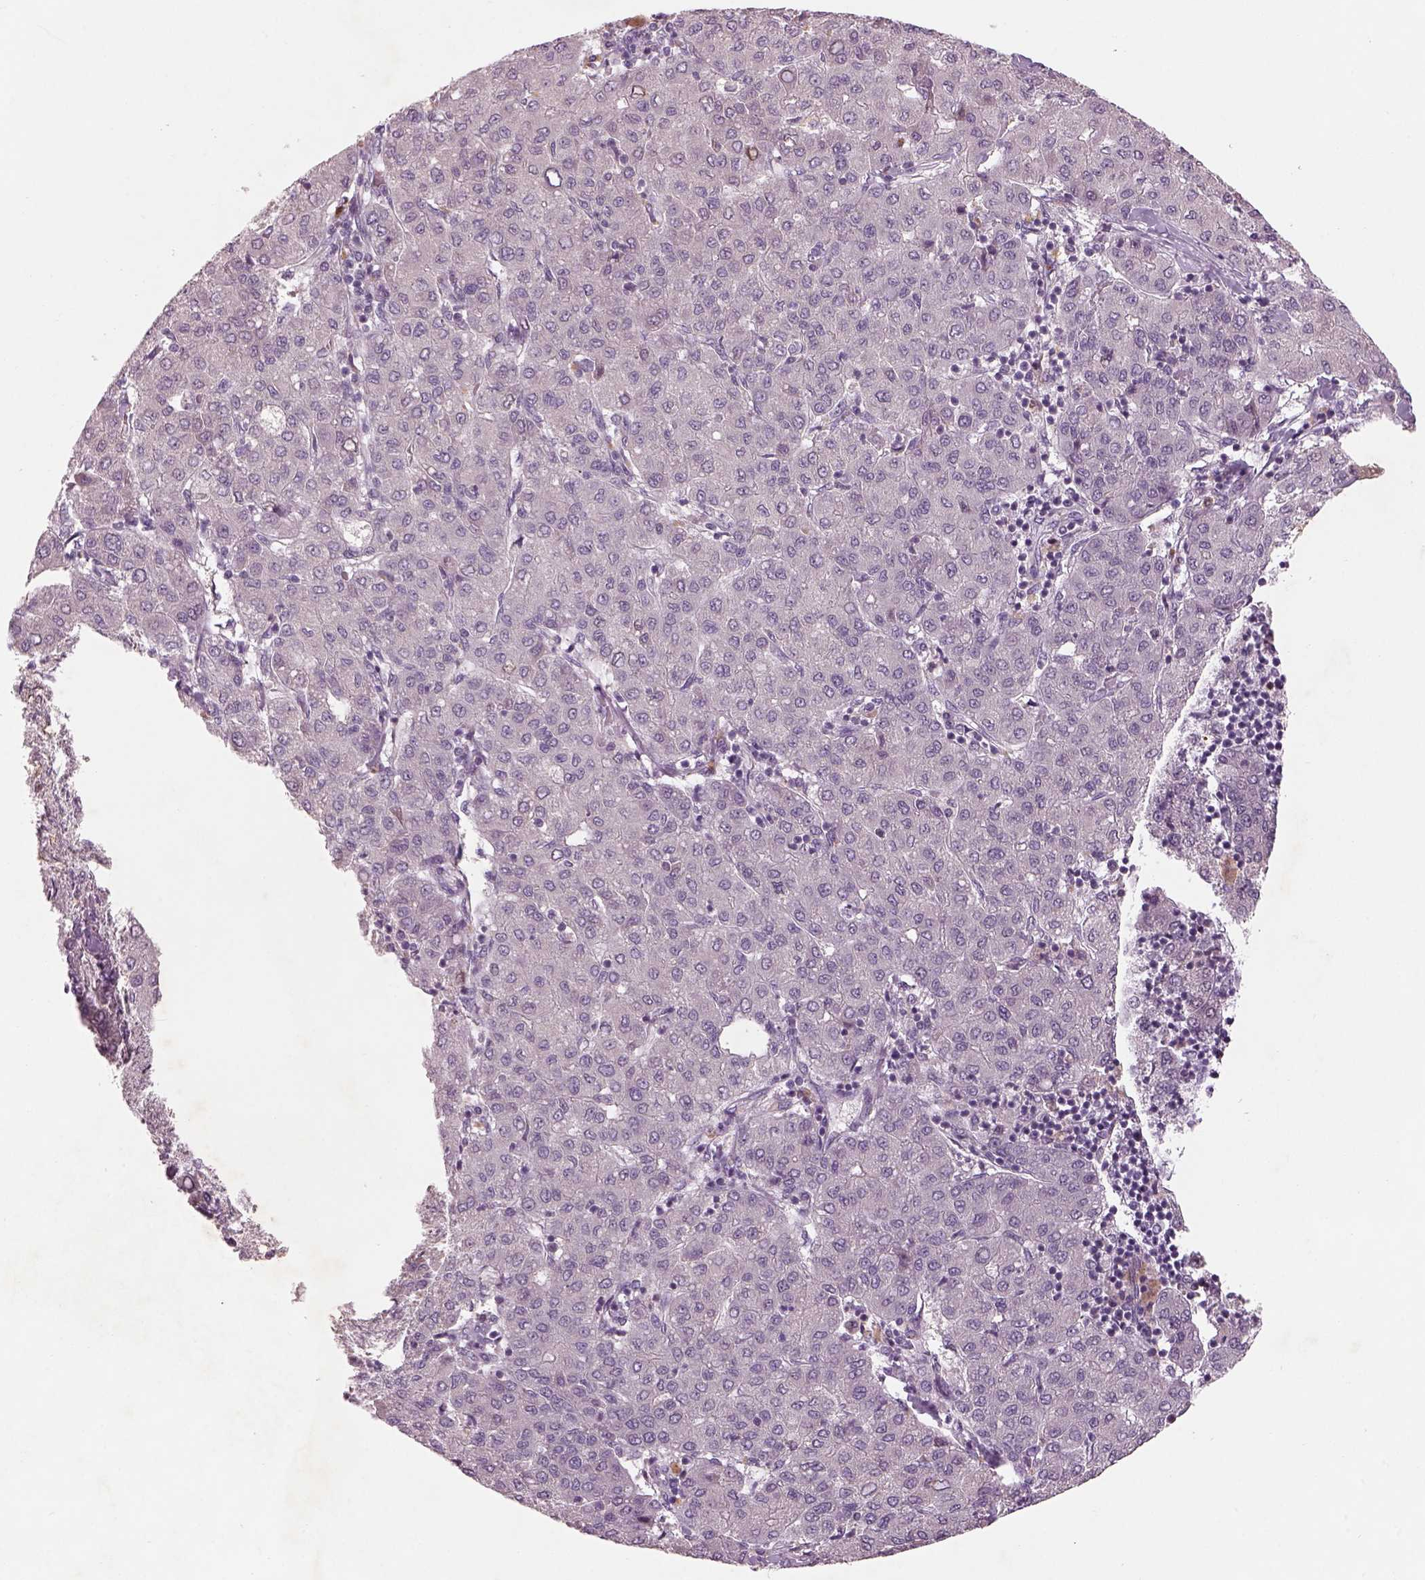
{"staining": {"intensity": "negative", "quantity": "none", "location": "none"}, "tissue": "liver cancer", "cell_type": "Tumor cells", "image_type": "cancer", "snomed": [{"axis": "morphology", "description": "Carcinoma, Hepatocellular, NOS"}, {"axis": "topography", "description": "Liver"}], "caption": "Immunohistochemical staining of liver hepatocellular carcinoma shows no significant staining in tumor cells.", "gene": "GDNF", "patient": {"sex": "male", "age": 65}}